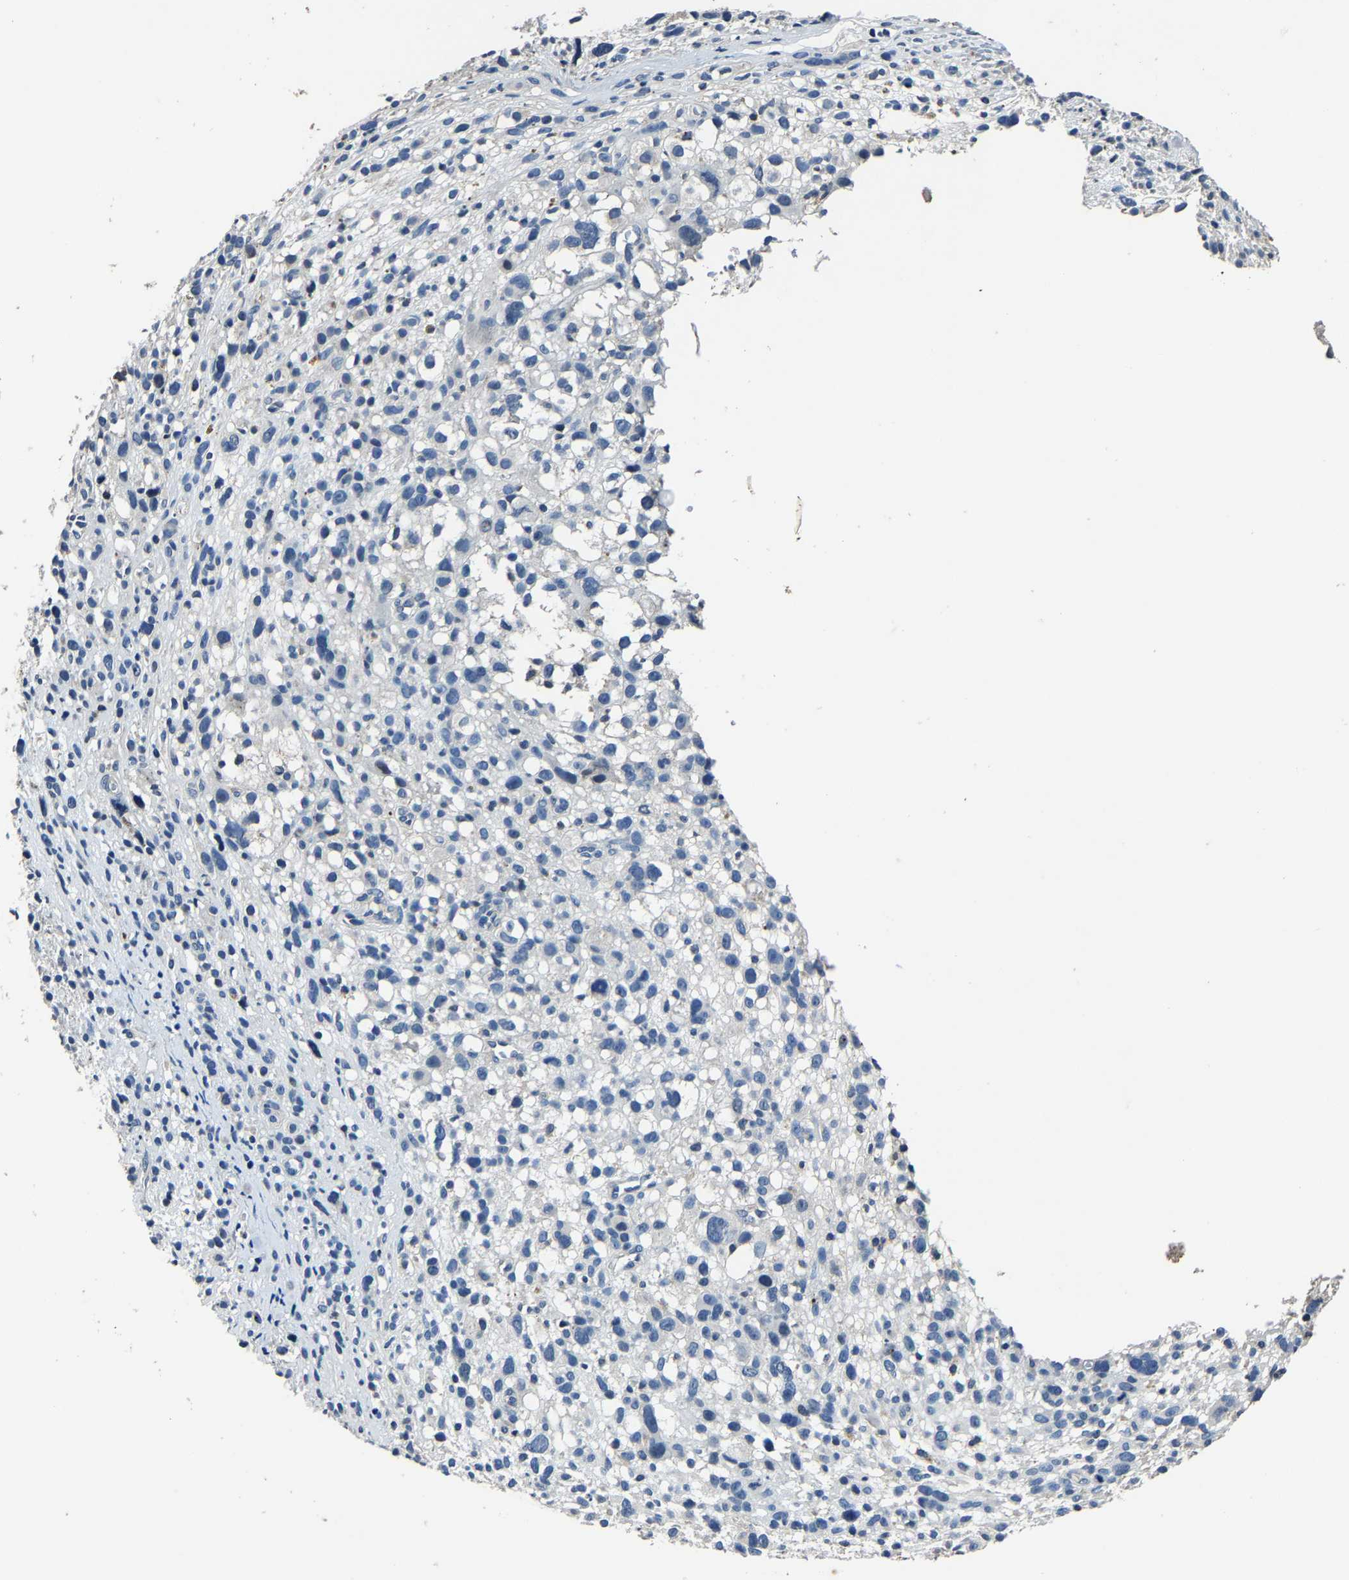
{"staining": {"intensity": "negative", "quantity": "none", "location": "none"}, "tissue": "melanoma", "cell_type": "Tumor cells", "image_type": "cancer", "snomed": [{"axis": "morphology", "description": "Malignant melanoma, NOS"}, {"axis": "topography", "description": "Skin"}], "caption": "IHC image of neoplastic tissue: human melanoma stained with DAB (3,3'-diaminobenzidine) reveals no significant protein positivity in tumor cells.", "gene": "PCNX2", "patient": {"sex": "female", "age": 55}}